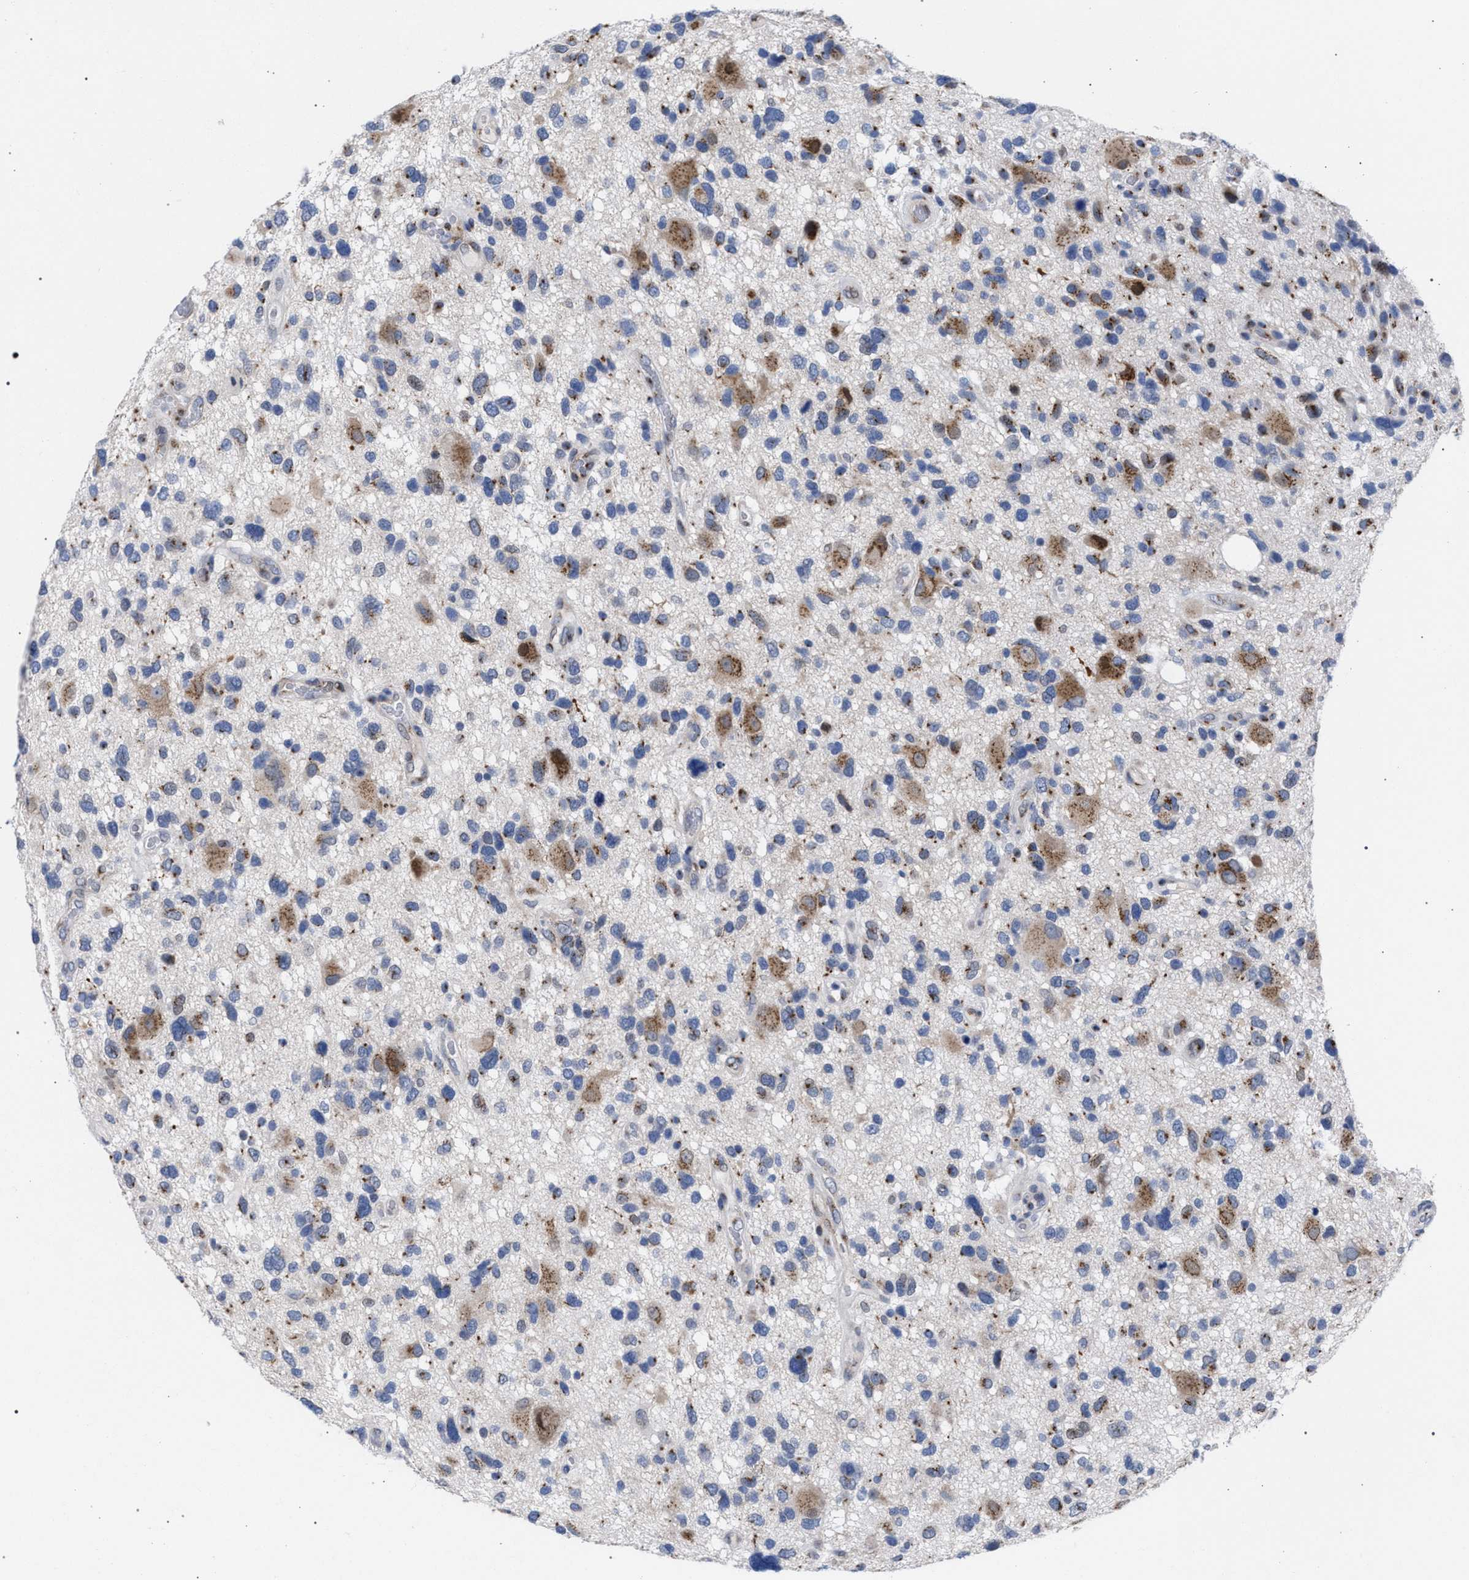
{"staining": {"intensity": "moderate", "quantity": "<25%", "location": "cytoplasmic/membranous"}, "tissue": "glioma", "cell_type": "Tumor cells", "image_type": "cancer", "snomed": [{"axis": "morphology", "description": "Glioma, malignant, High grade"}, {"axis": "topography", "description": "Brain"}], "caption": "An IHC image of tumor tissue is shown. Protein staining in brown labels moderate cytoplasmic/membranous positivity in glioma within tumor cells.", "gene": "GOLGA2", "patient": {"sex": "male", "age": 33}}